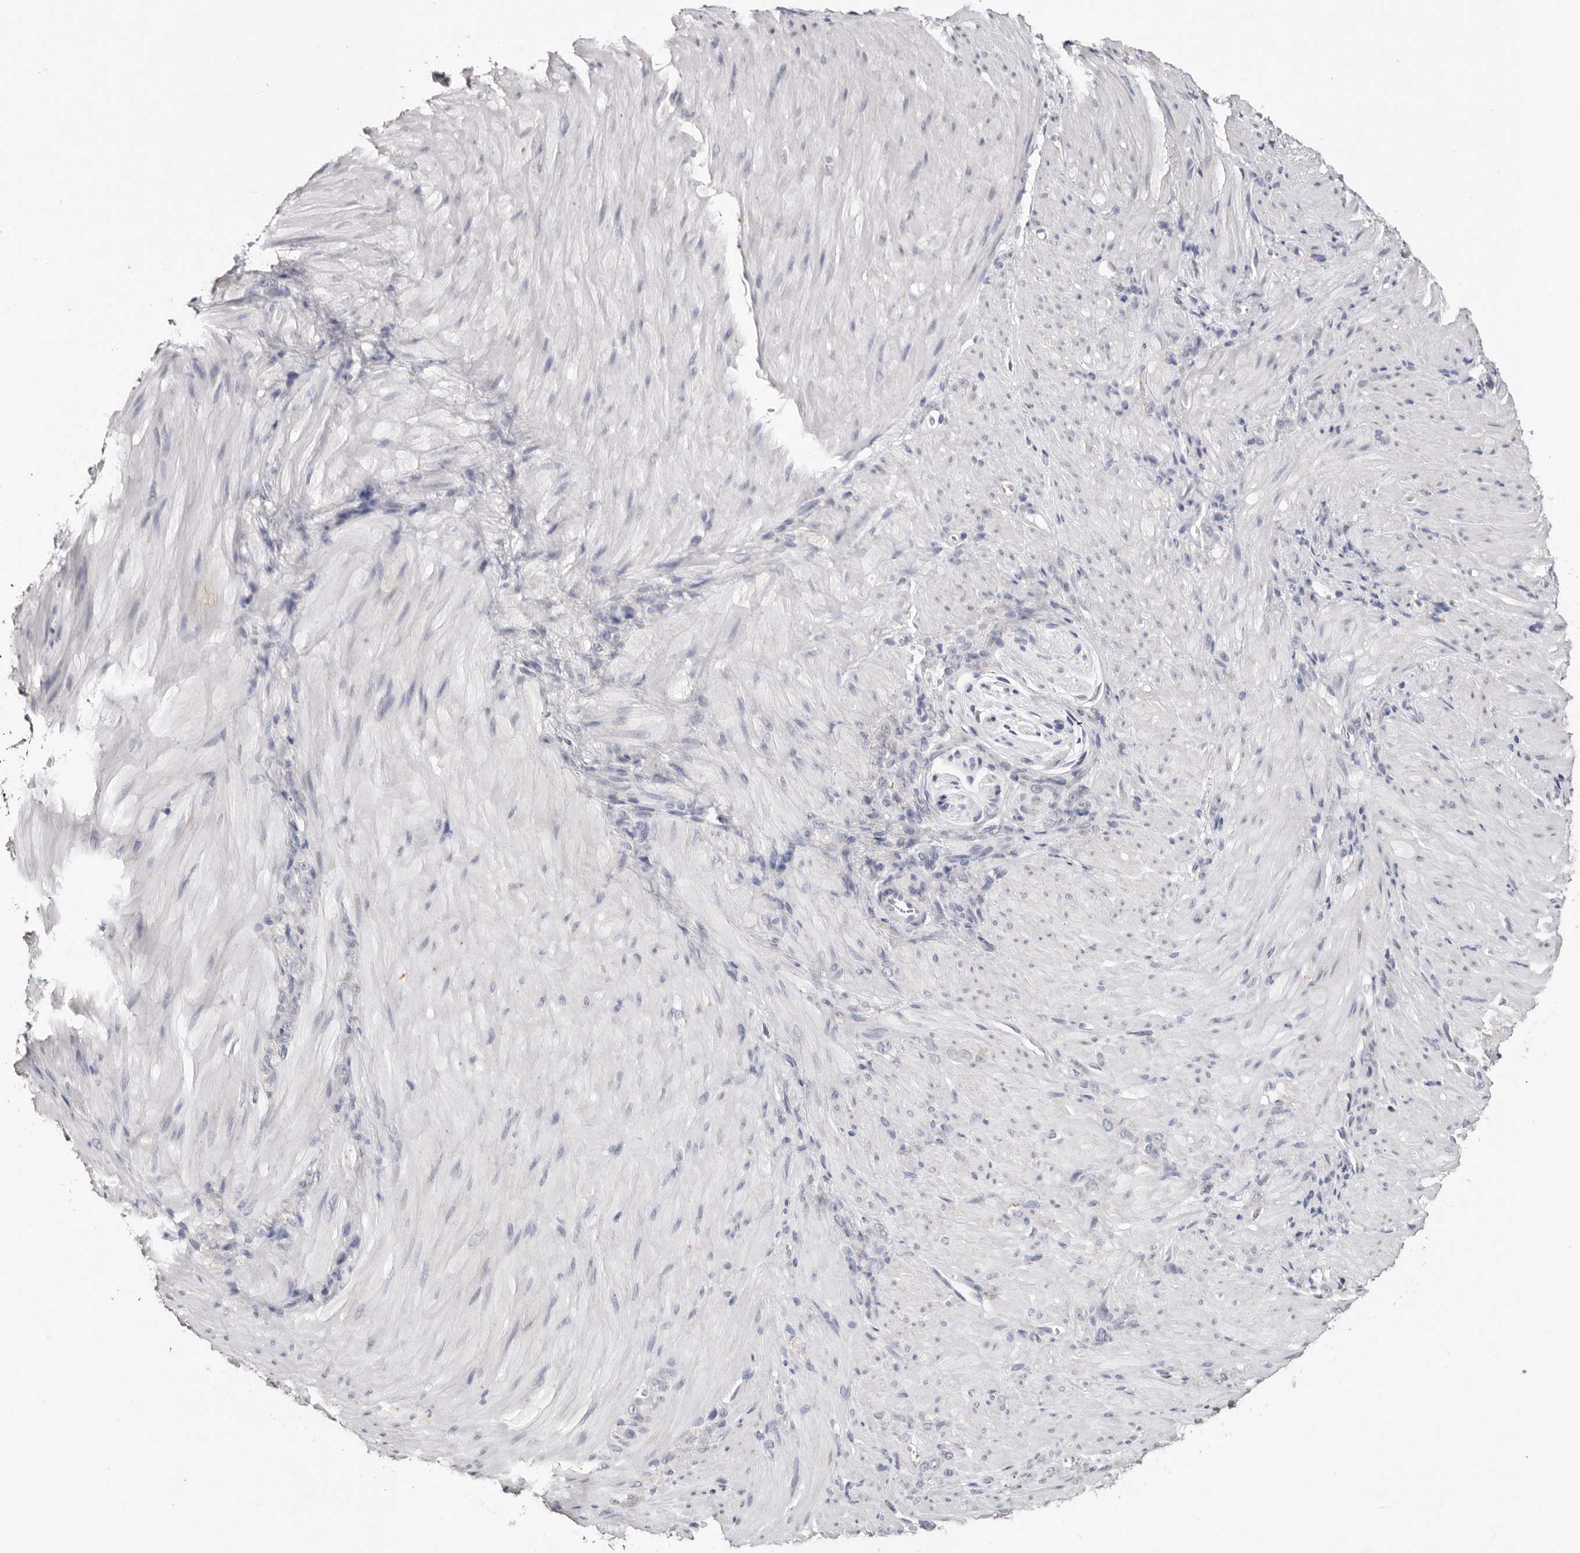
{"staining": {"intensity": "negative", "quantity": "none", "location": "none"}, "tissue": "stomach cancer", "cell_type": "Tumor cells", "image_type": "cancer", "snomed": [{"axis": "morphology", "description": "Normal tissue, NOS"}, {"axis": "morphology", "description": "Adenocarcinoma, NOS"}, {"axis": "topography", "description": "Stomach"}], "caption": "Tumor cells show no significant staining in stomach cancer (adenocarcinoma).", "gene": "LGALS7B", "patient": {"sex": "male", "age": 82}}